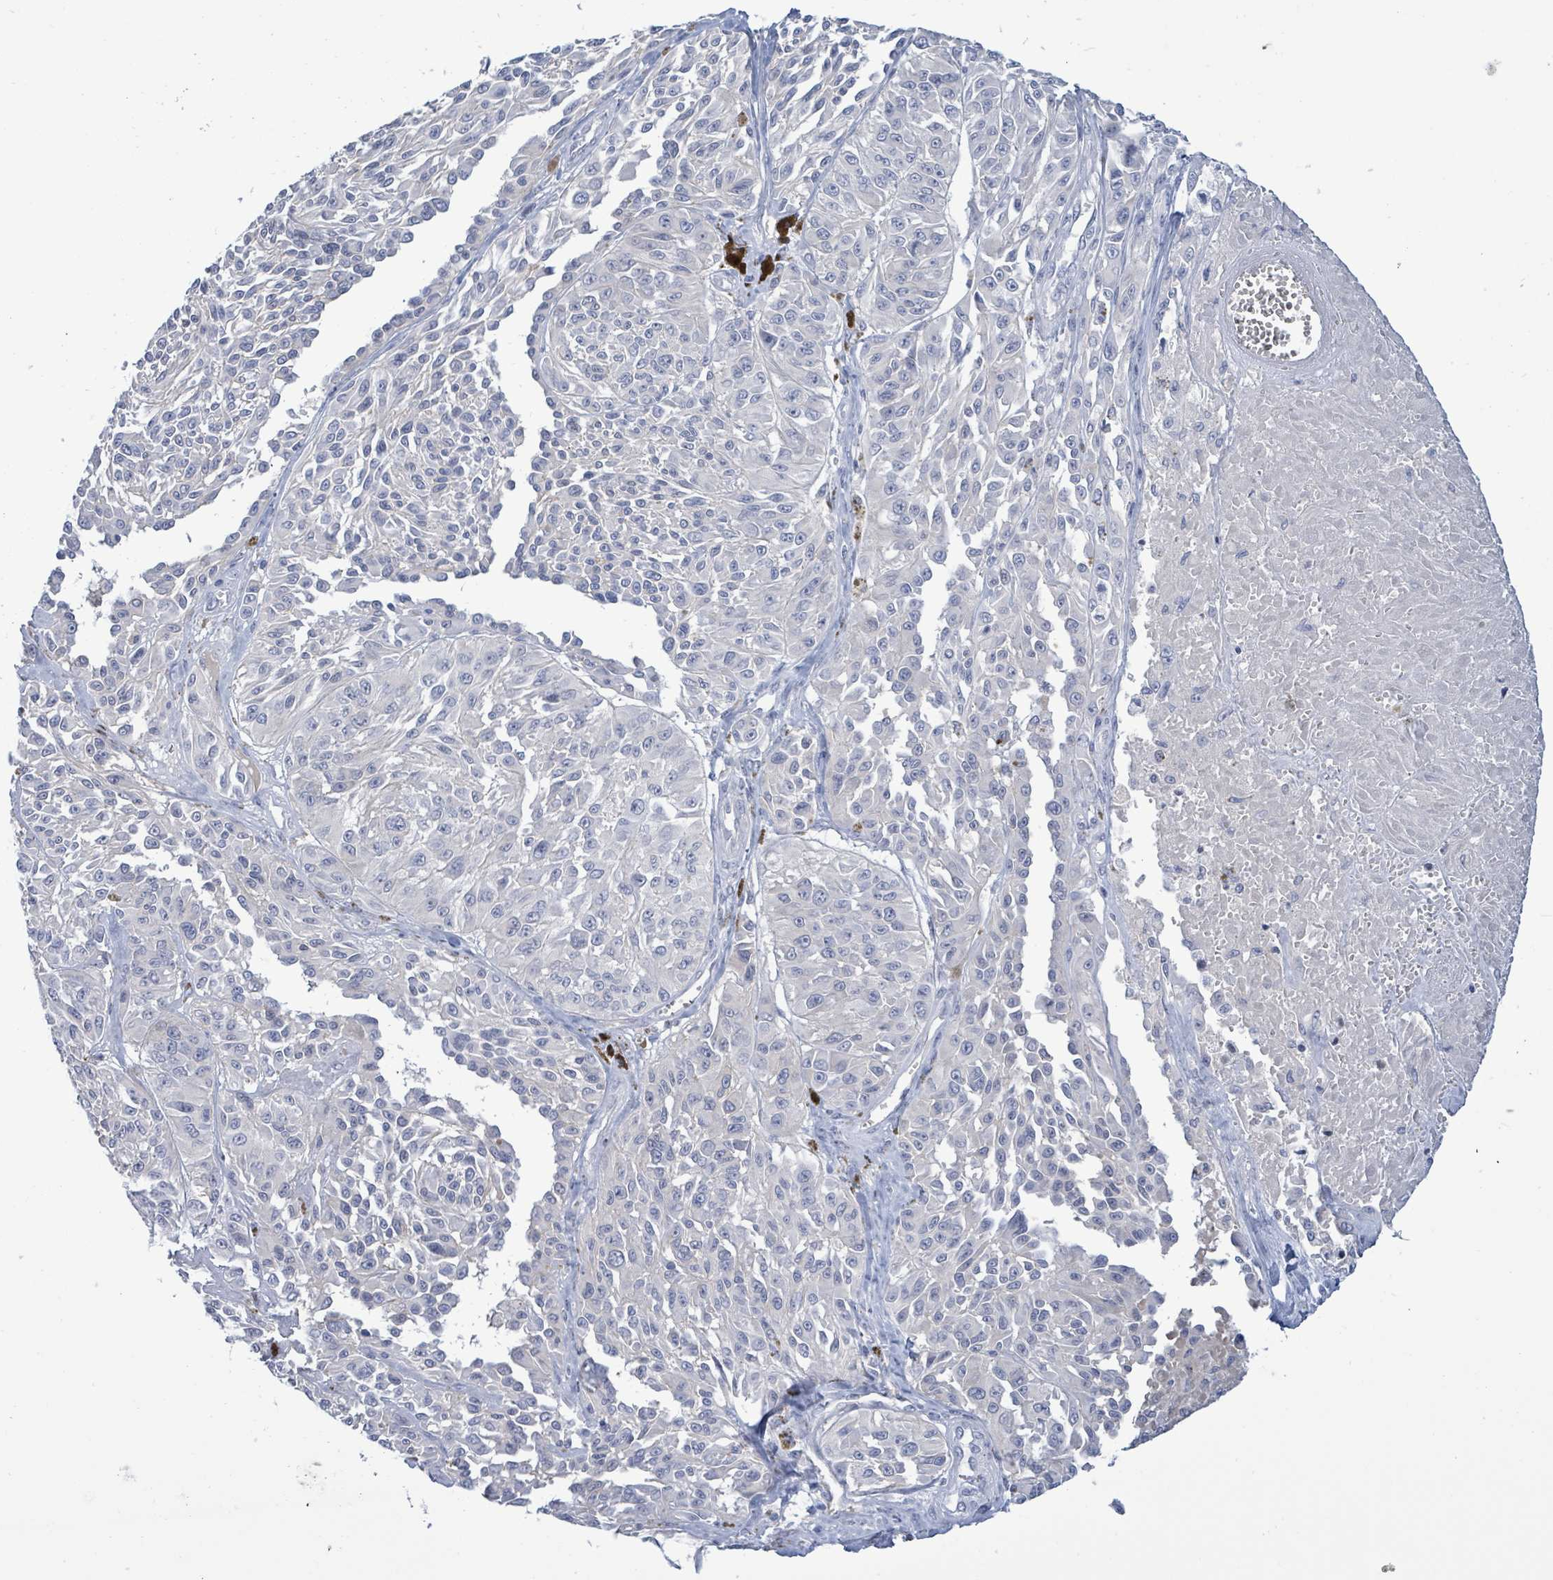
{"staining": {"intensity": "negative", "quantity": "none", "location": "none"}, "tissue": "melanoma", "cell_type": "Tumor cells", "image_type": "cancer", "snomed": [{"axis": "morphology", "description": "Malignant melanoma, NOS"}, {"axis": "topography", "description": "Skin"}], "caption": "Tumor cells show no significant expression in melanoma.", "gene": "NTN3", "patient": {"sex": "male", "age": 94}}